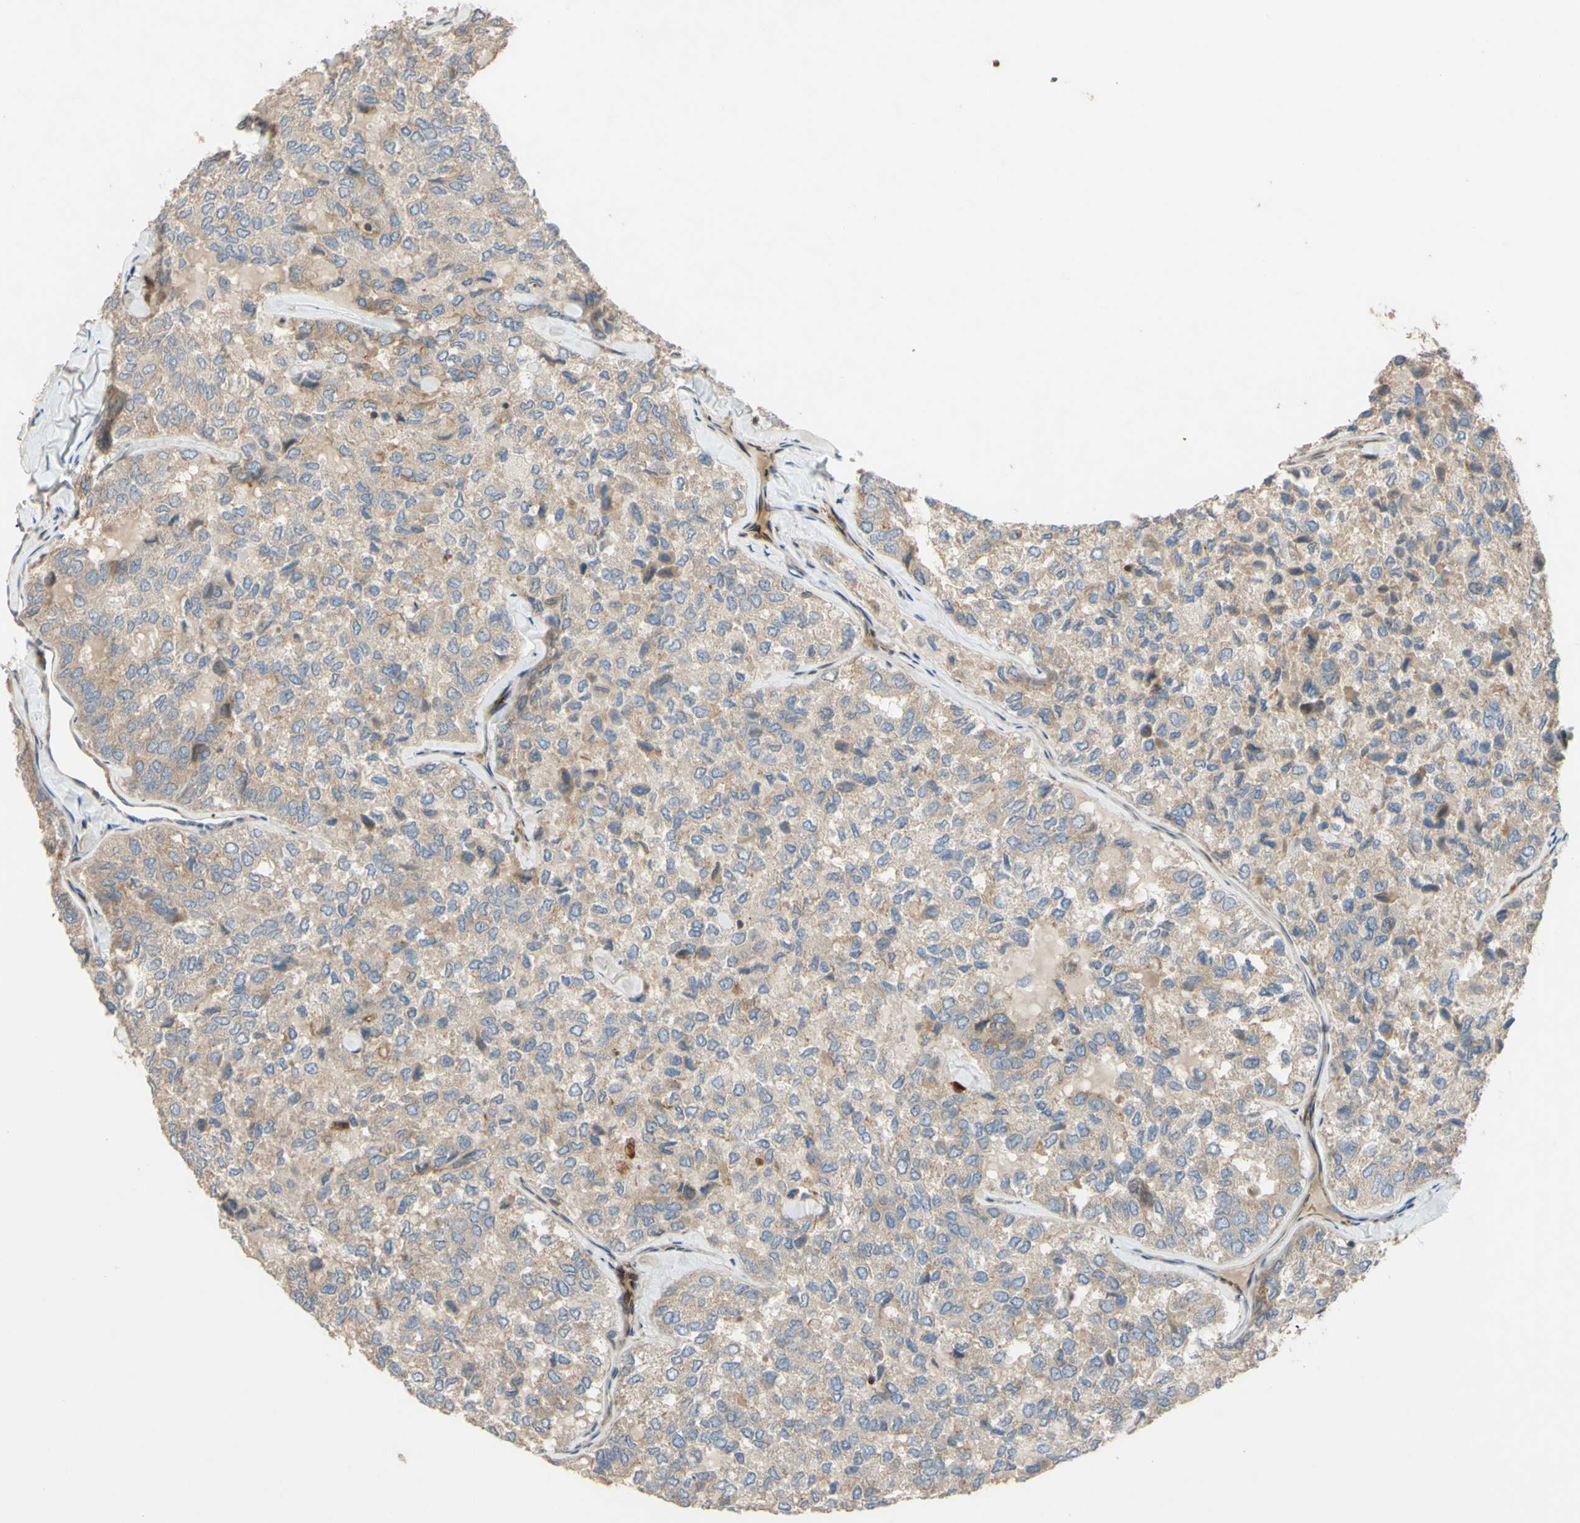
{"staining": {"intensity": "weak", "quantity": ">75%", "location": "cytoplasmic/membranous"}, "tissue": "thyroid cancer", "cell_type": "Tumor cells", "image_type": "cancer", "snomed": [{"axis": "morphology", "description": "Follicular adenoma carcinoma, NOS"}, {"axis": "topography", "description": "Thyroid gland"}], "caption": "A low amount of weak cytoplasmic/membranous expression is appreciated in approximately >75% of tumor cells in thyroid cancer (follicular adenoma carcinoma) tissue.", "gene": "SPTLC1", "patient": {"sex": "male", "age": 75}}